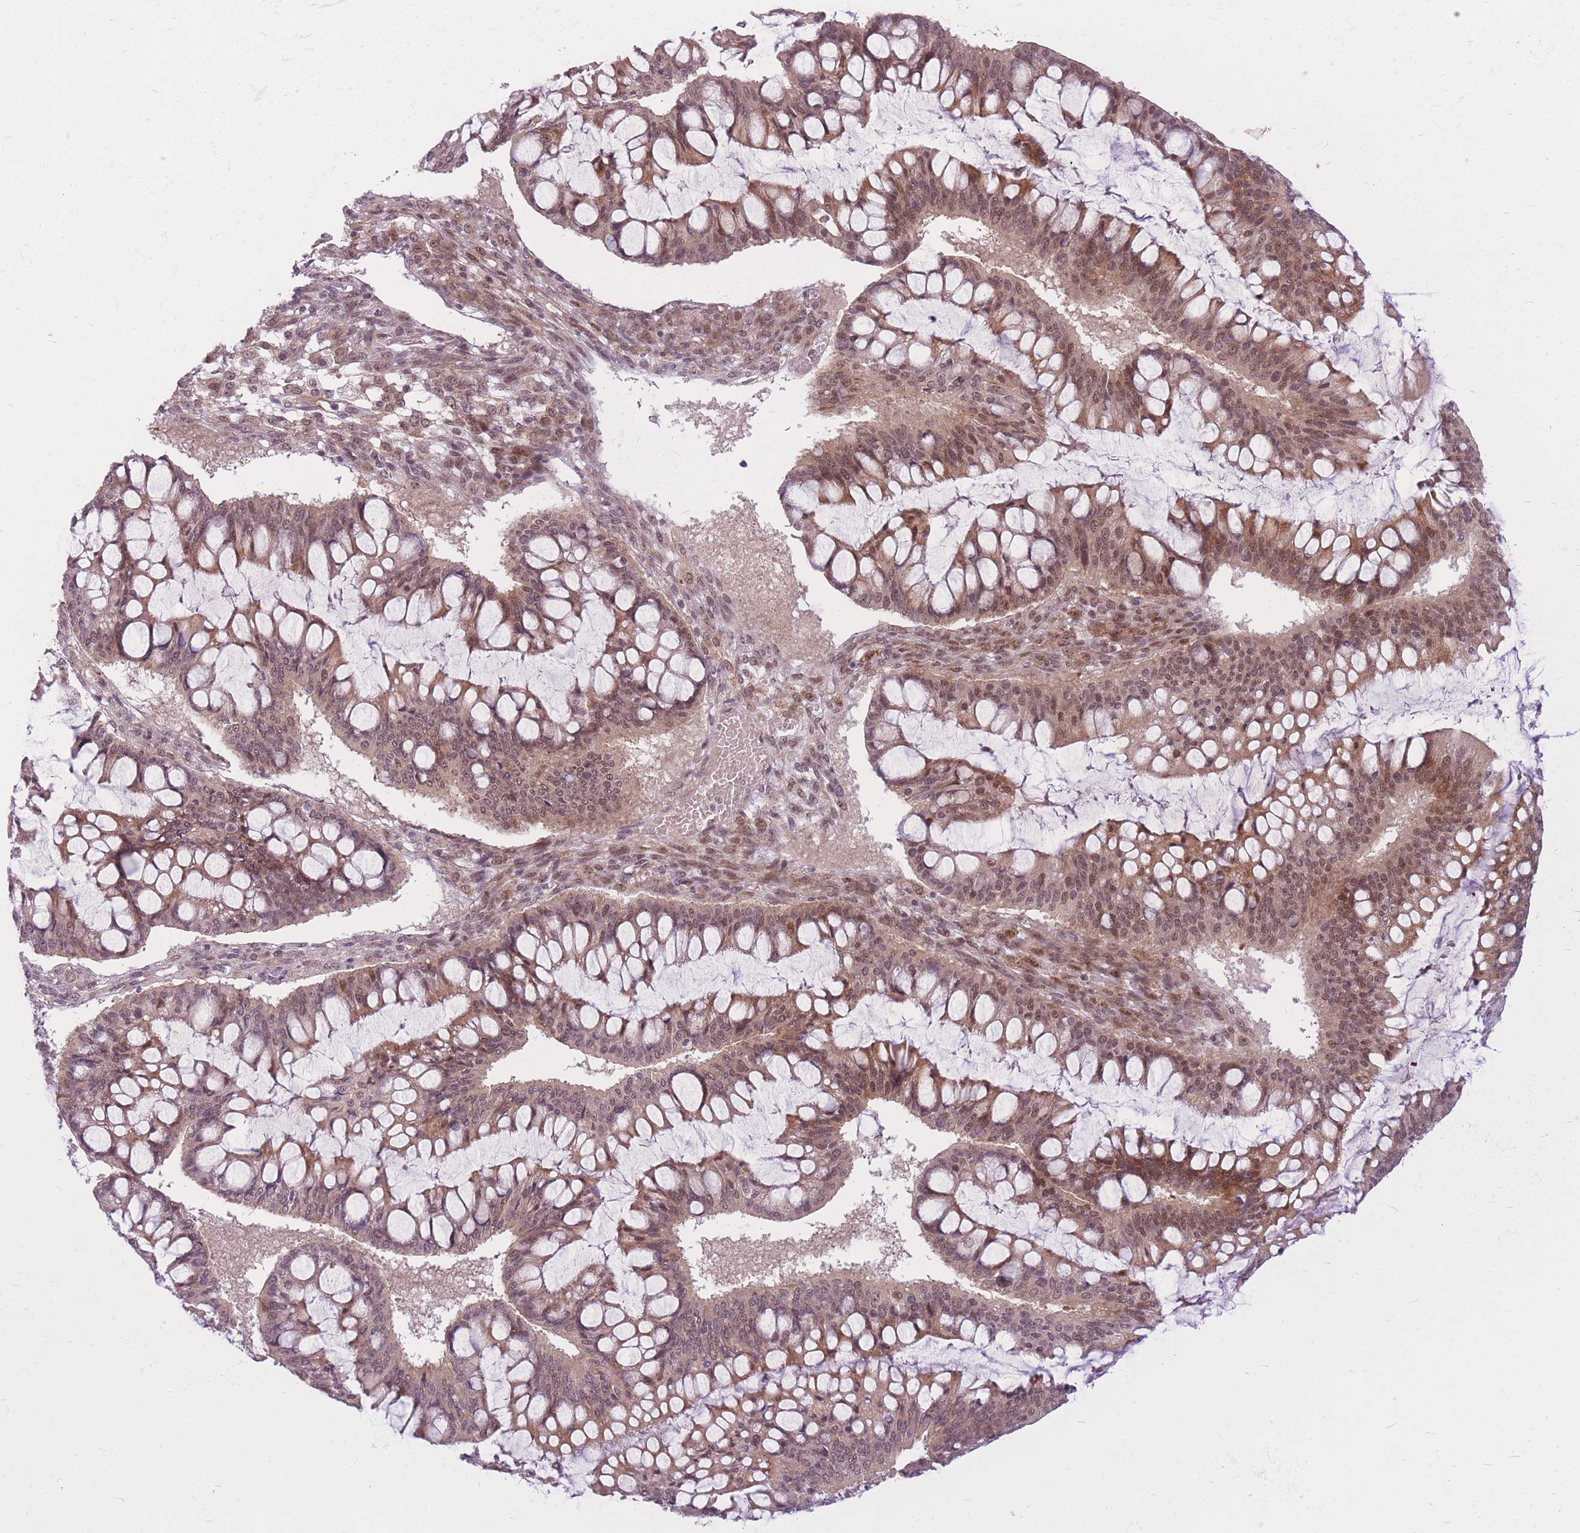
{"staining": {"intensity": "strong", "quantity": "<25%", "location": "cytoplasmic/membranous,nuclear"}, "tissue": "ovarian cancer", "cell_type": "Tumor cells", "image_type": "cancer", "snomed": [{"axis": "morphology", "description": "Cystadenocarcinoma, mucinous, NOS"}, {"axis": "topography", "description": "Ovary"}], "caption": "Ovarian mucinous cystadenocarcinoma stained with immunohistochemistry (IHC) exhibits strong cytoplasmic/membranous and nuclear positivity in approximately <25% of tumor cells. The protein is stained brown, and the nuclei are stained in blue (DAB IHC with brightfield microscopy, high magnification).", "gene": "ERCC2", "patient": {"sex": "female", "age": 73}}